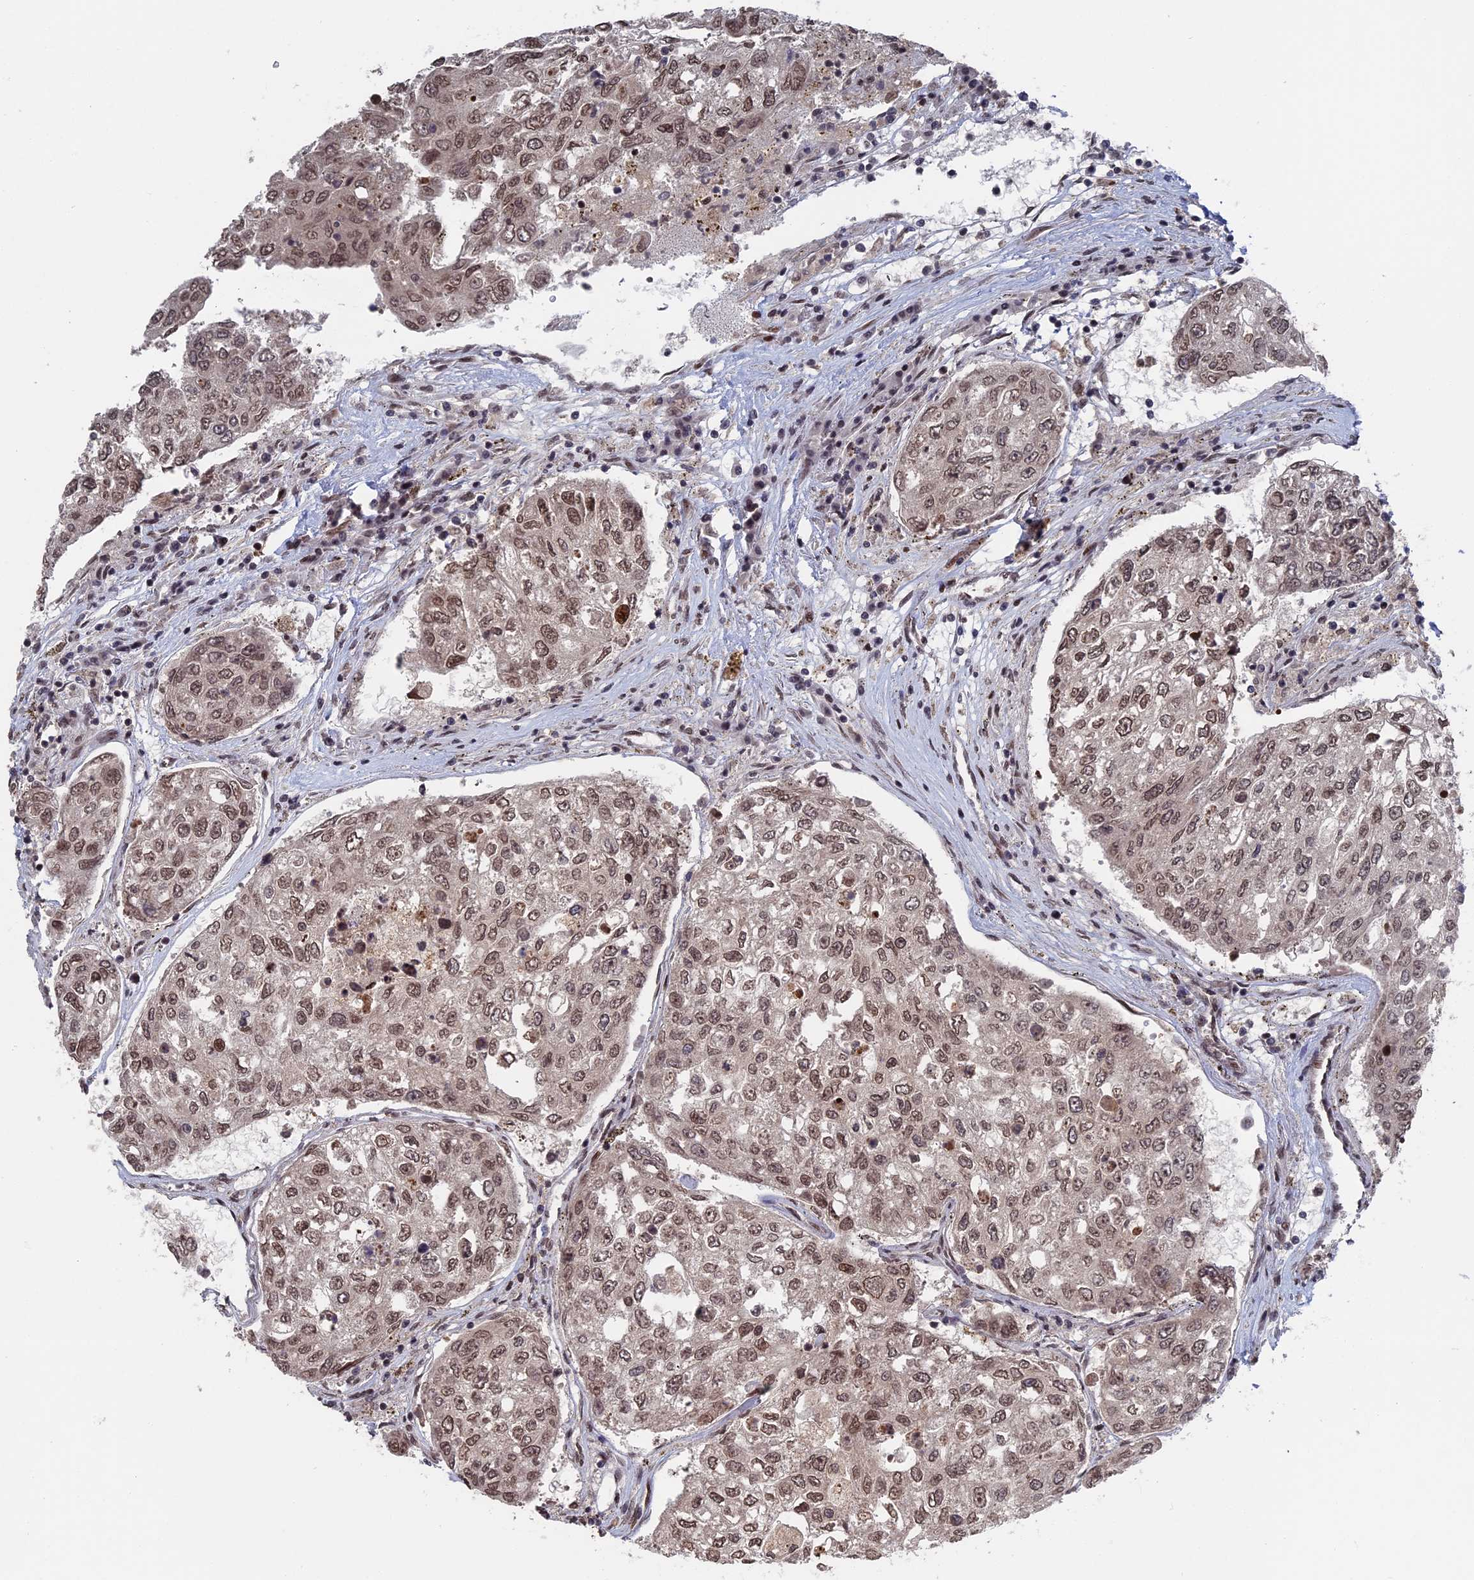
{"staining": {"intensity": "moderate", "quantity": ">75%", "location": "nuclear"}, "tissue": "urothelial cancer", "cell_type": "Tumor cells", "image_type": "cancer", "snomed": [{"axis": "morphology", "description": "Urothelial carcinoma, High grade"}, {"axis": "topography", "description": "Lymph node"}, {"axis": "topography", "description": "Urinary bladder"}], "caption": "DAB immunohistochemical staining of human urothelial cancer reveals moderate nuclear protein staining in about >75% of tumor cells.", "gene": "NR2C2AP", "patient": {"sex": "male", "age": 51}}